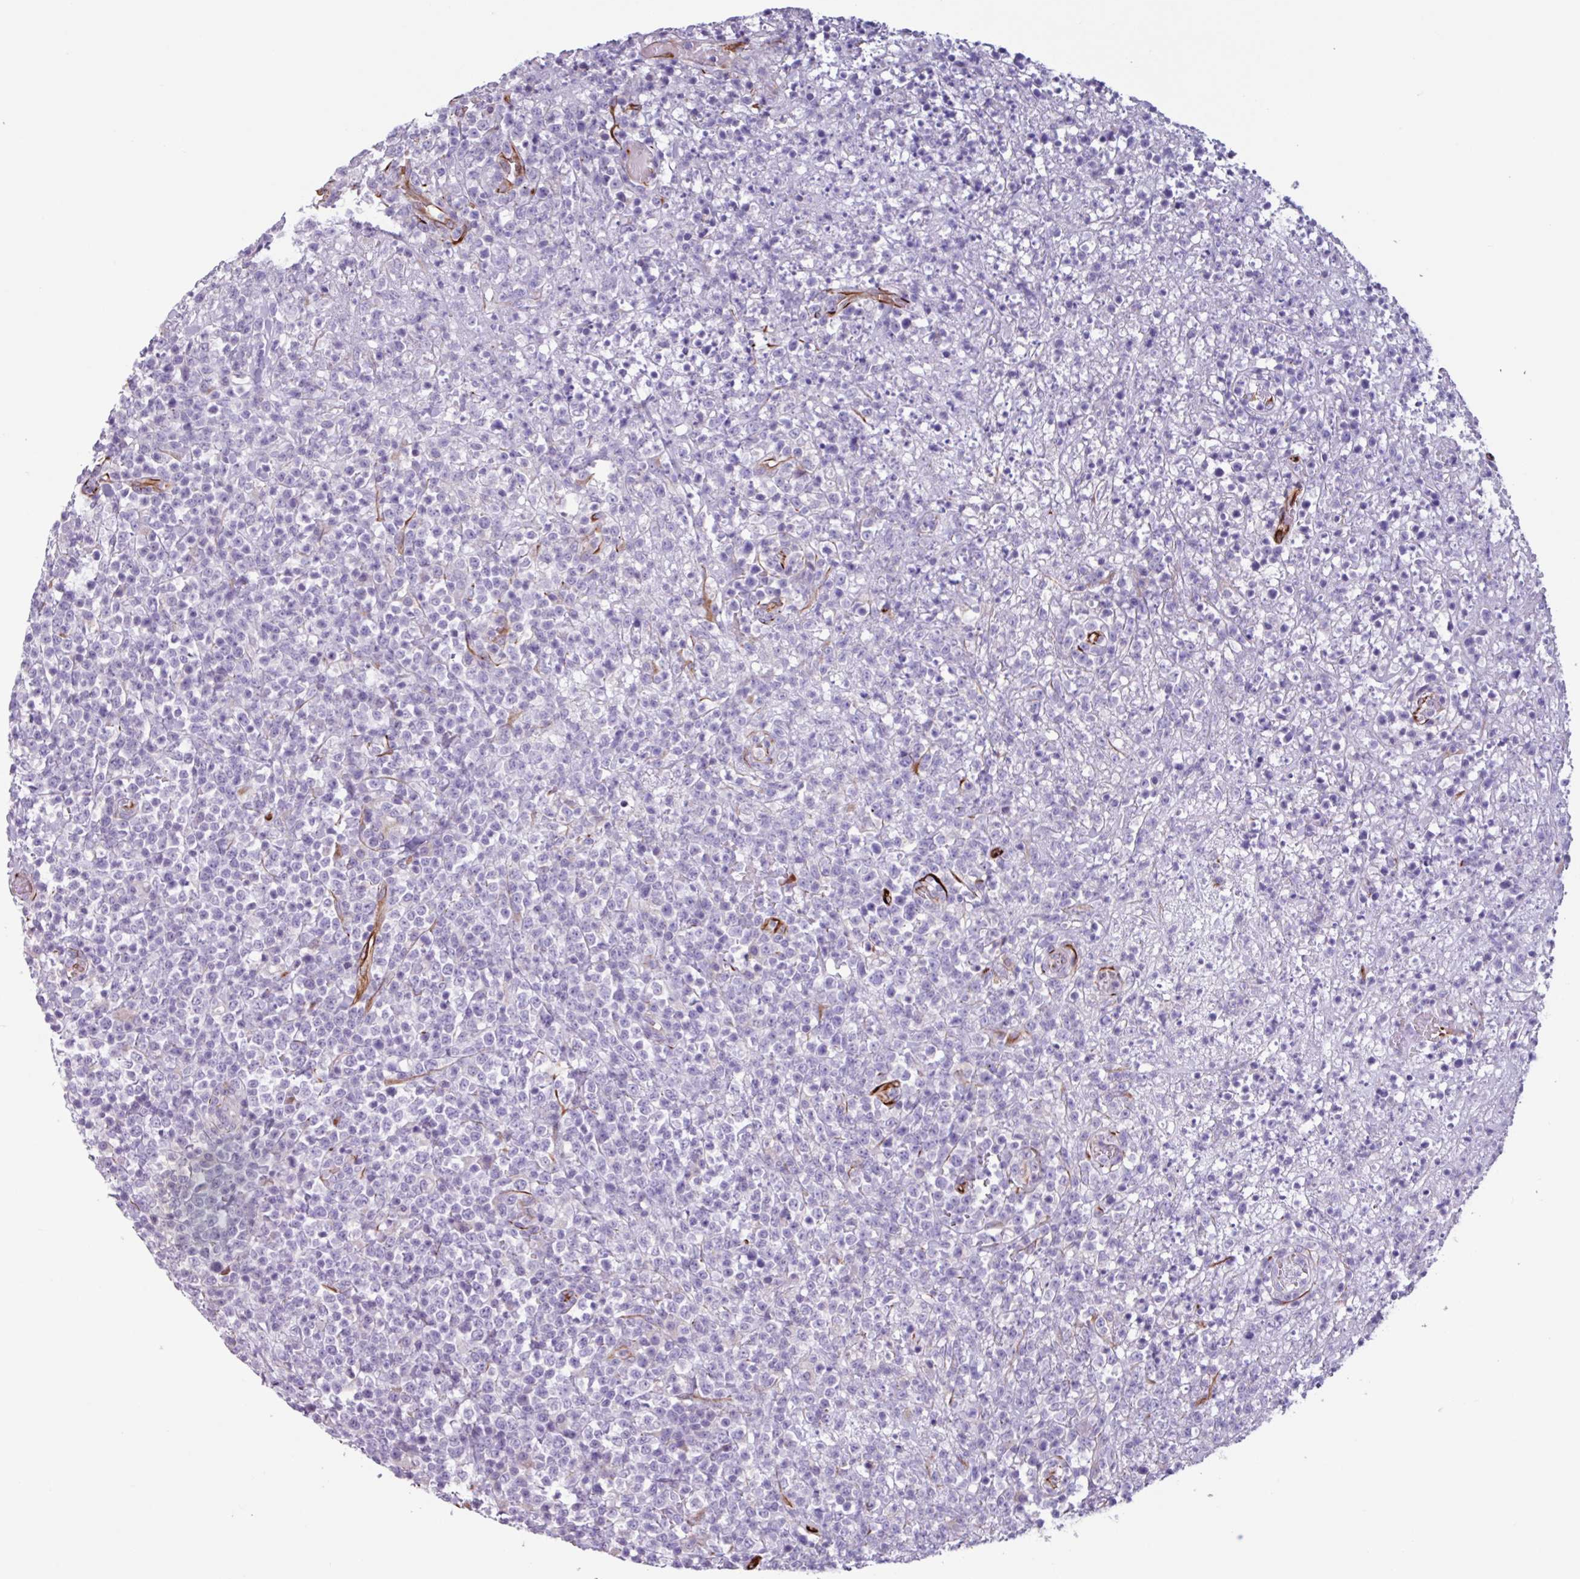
{"staining": {"intensity": "negative", "quantity": "none", "location": "none"}, "tissue": "lymphoma", "cell_type": "Tumor cells", "image_type": "cancer", "snomed": [{"axis": "morphology", "description": "Malignant lymphoma, non-Hodgkin's type, High grade"}, {"axis": "topography", "description": "Colon"}], "caption": "Immunohistochemistry (IHC) image of neoplastic tissue: human lymphoma stained with DAB (3,3'-diaminobenzidine) exhibits no significant protein expression in tumor cells.", "gene": "BTD", "patient": {"sex": "female", "age": 53}}